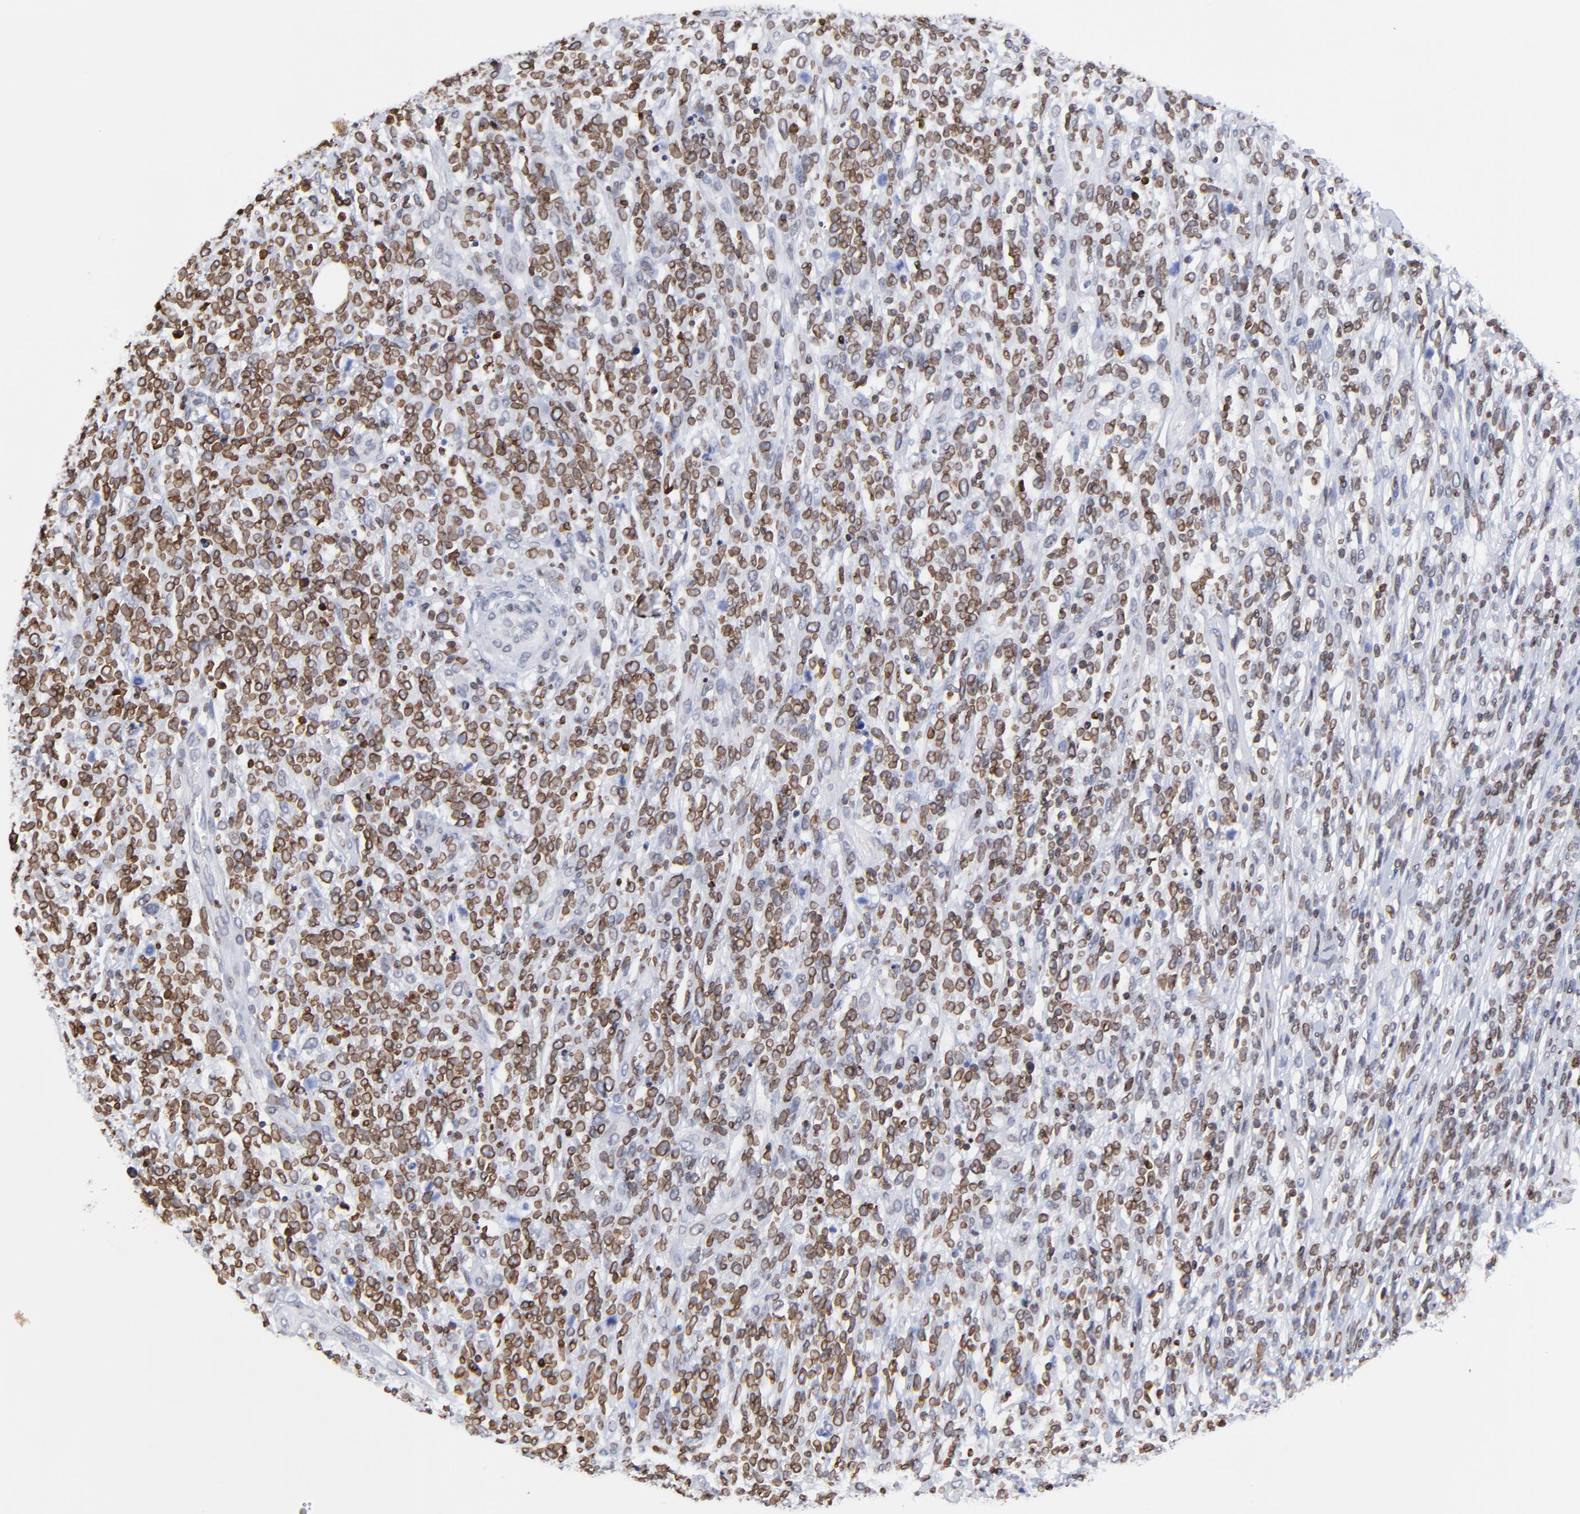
{"staining": {"intensity": "strong", "quantity": "25%-75%", "location": "cytoplasmic/membranous,nuclear"}, "tissue": "lymphoma", "cell_type": "Tumor cells", "image_type": "cancer", "snomed": [{"axis": "morphology", "description": "Malignant lymphoma, non-Hodgkin's type, High grade"}, {"axis": "topography", "description": "Lymph node"}], "caption": "This is an image of IHC staining of lymphoma, which shows strong expression in the cytoplasmic/membranous and nuclear of tumor cells.", "gene": "THAP7", "patient": {"sex": "female", "age": 73}}